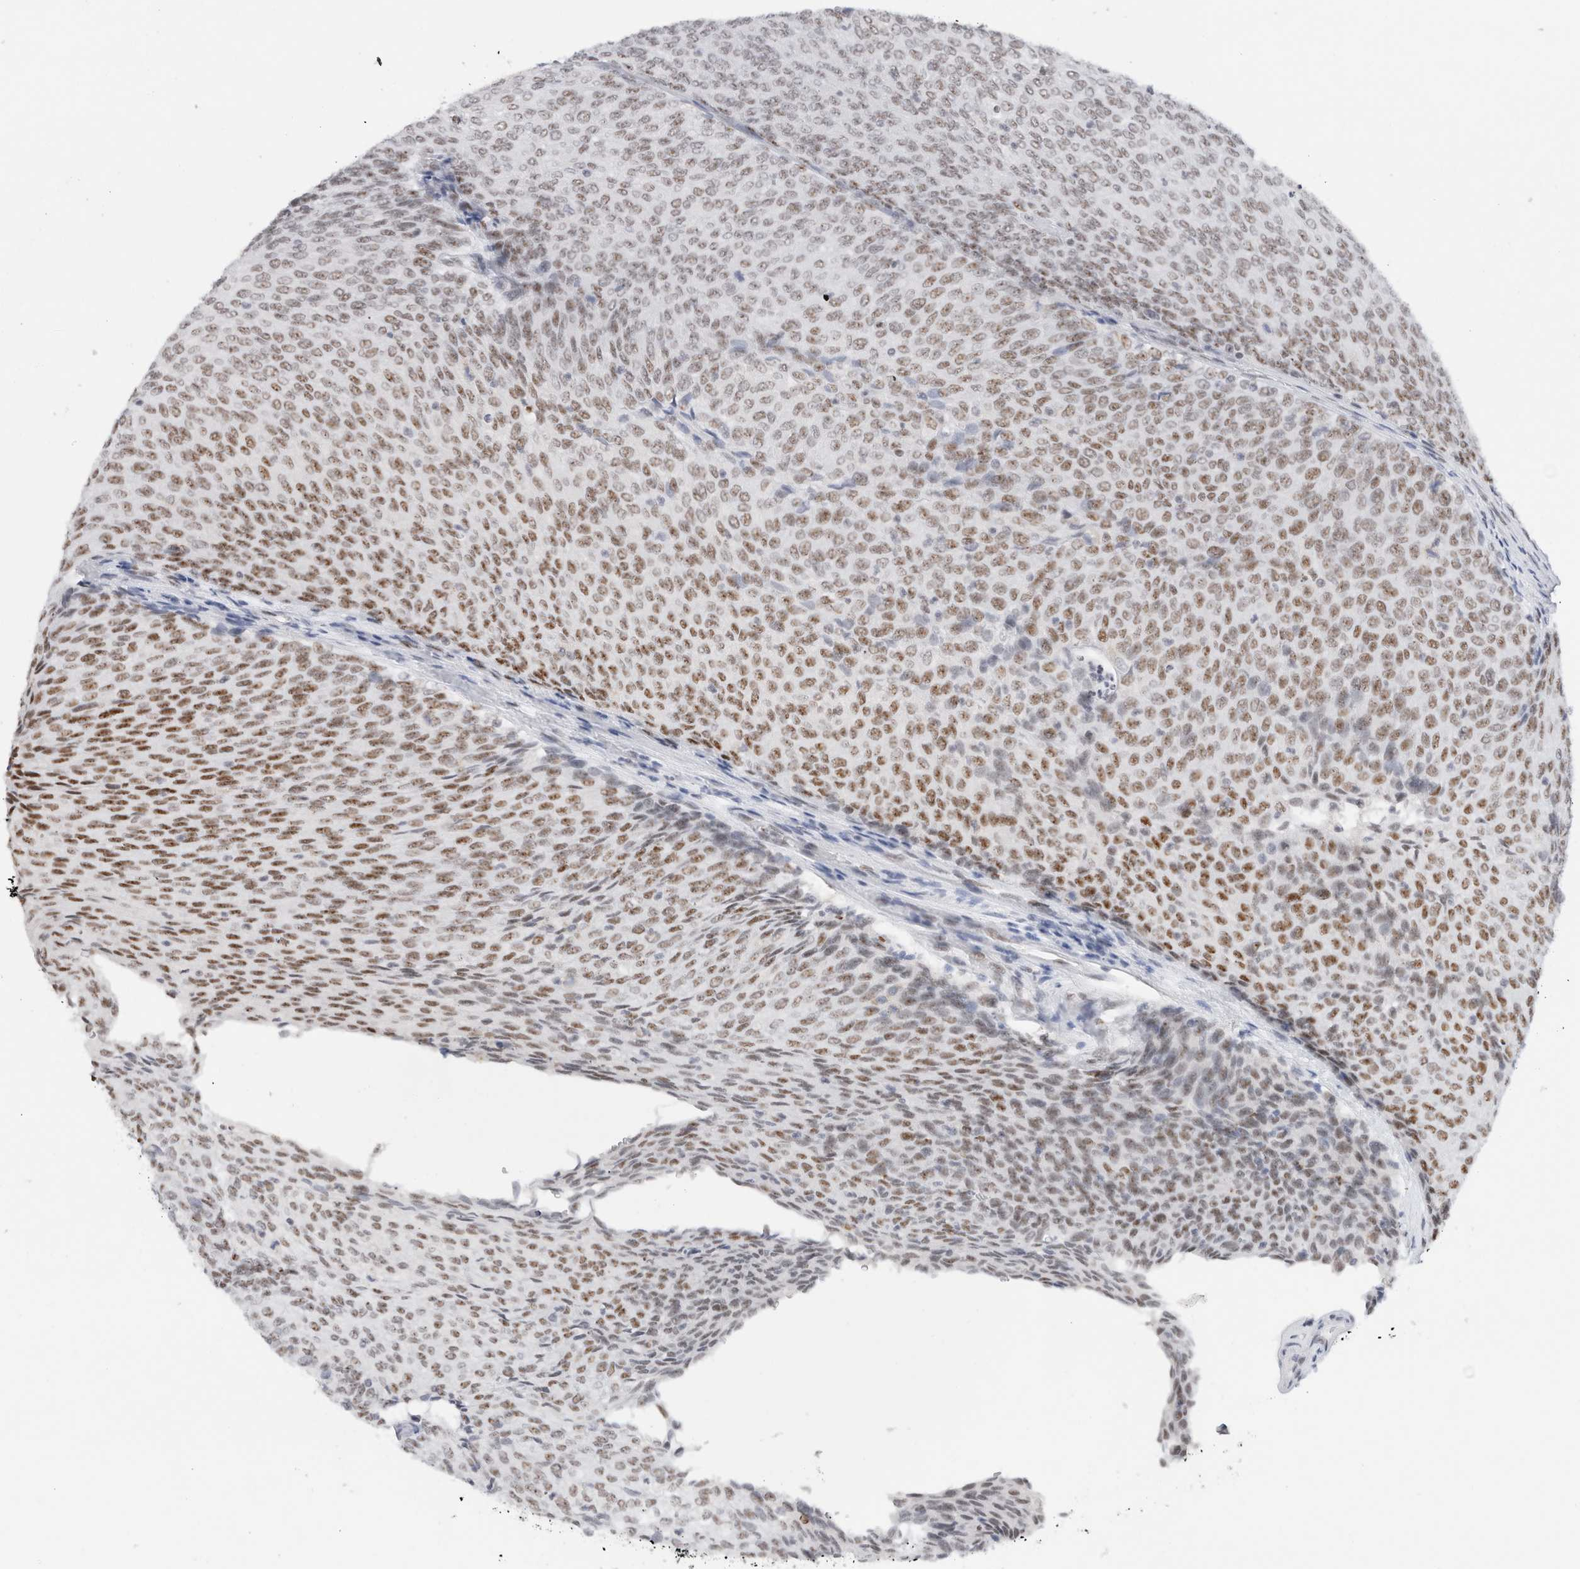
{"staining": {"intensity": "moderate", "quantity": "25%-75%", "location": "nuclear"}, "tissue": "urothelial cancer", "cell_type": "Tumor cells", "image_type": "cancer", "snomed": [{"axis": "morphology", "description": "Urothelial carcinoma, Low grade"}, {"axis": "topography", "description": "Urinary bladder"}], "caption": "Immunohistochemistry (IHC) of human urothelial cancer shows medium levels of moderate nuclear positivity in approximately 25%-75% of tumor cells.", "gene": "COPS7A", "patient": {"sex": "female", "age": 79}}